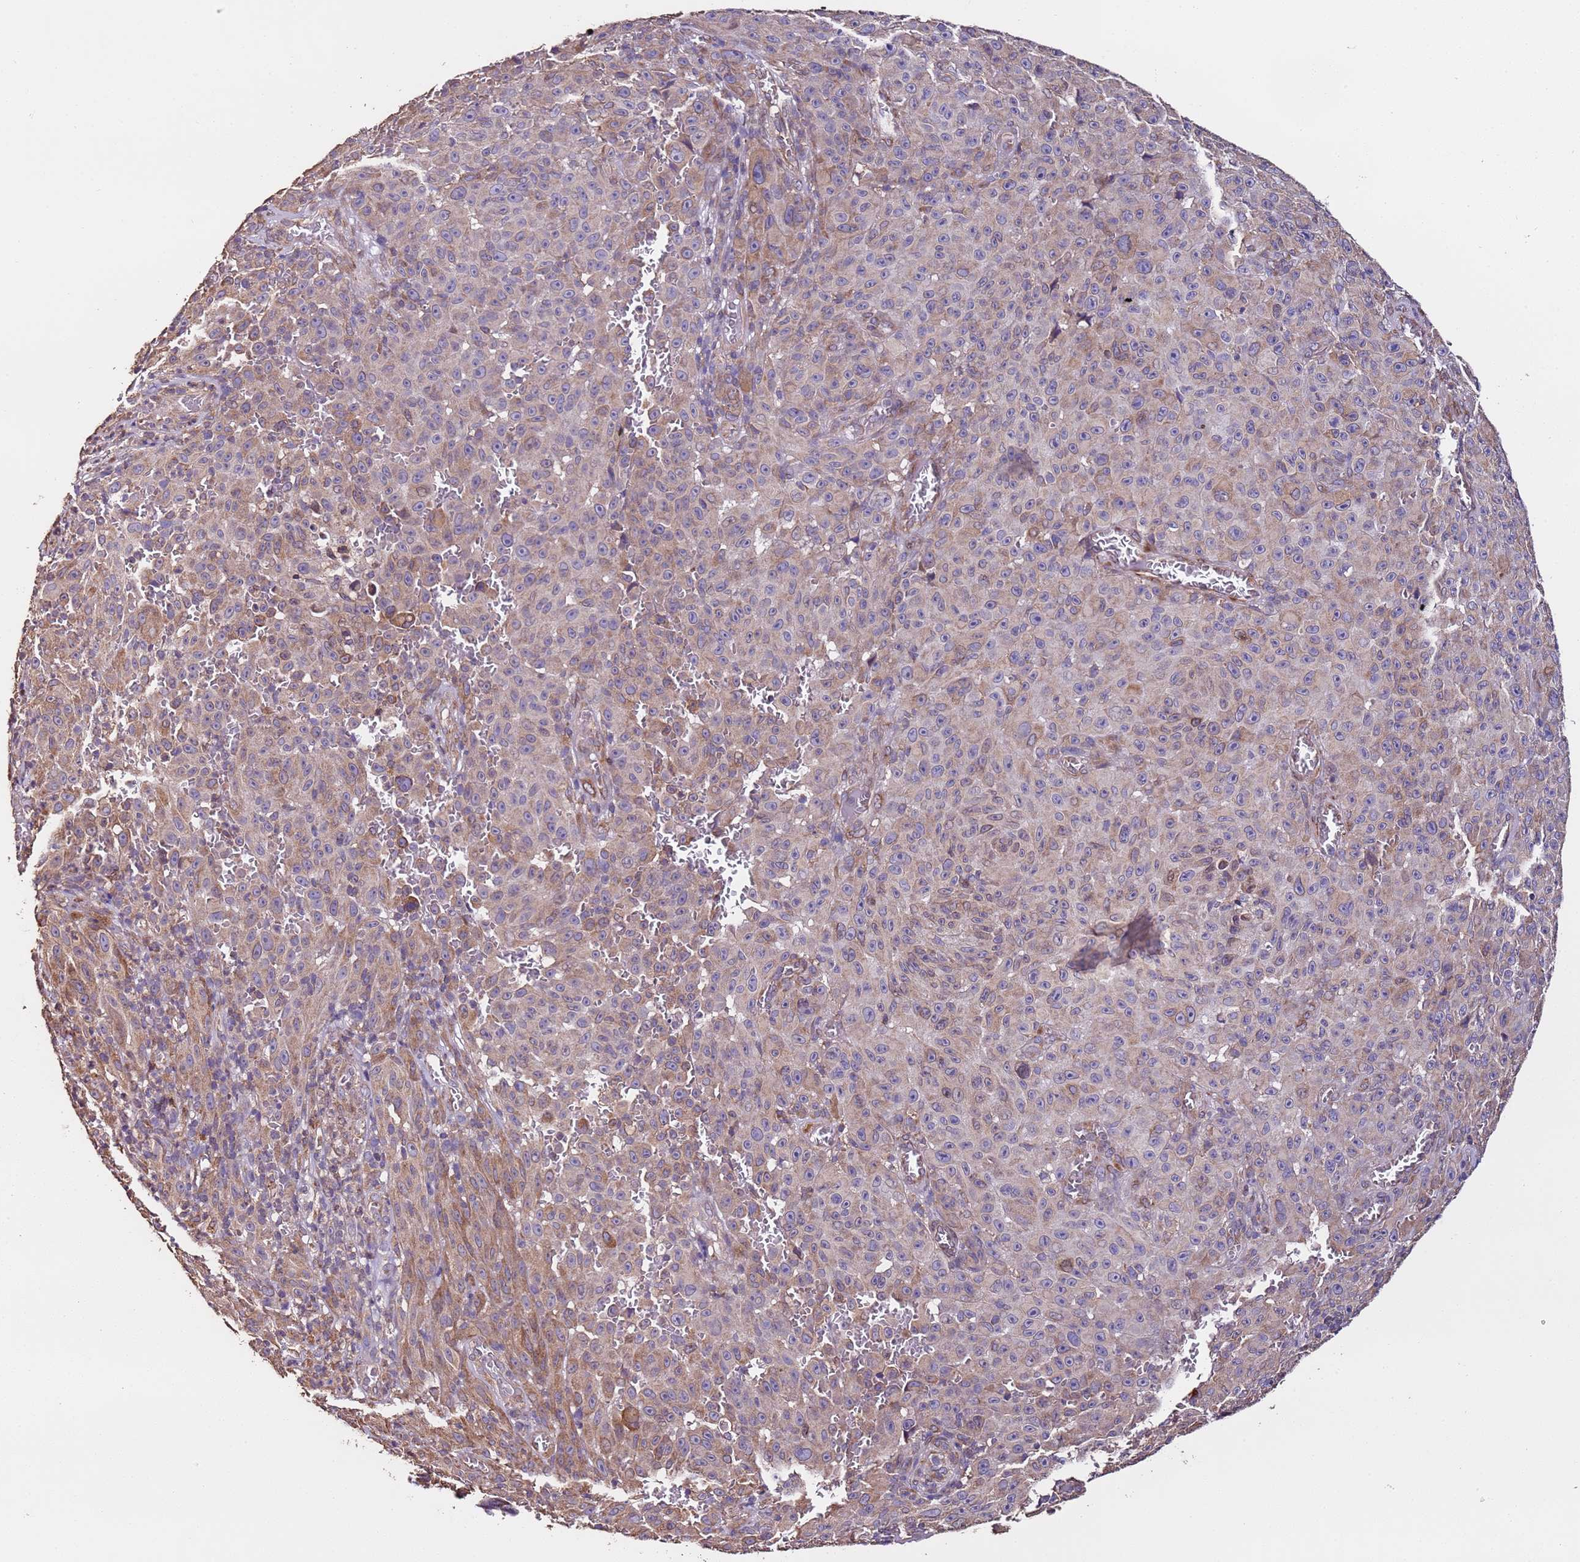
{"staining": {"intensity": "moderate", "quantity": "25%-75%", "location": "cytoplasmic/membranous"}, "tissue": "melanoma", "cell_type": "Tumor cells", "image_type": "cancer", "snomed": [{"axis": "morphology", "description": "Malignant melanoma, NOS"}, {"axis": "topography", "description": "Skin"}], "caption": "The micrograph reveals staining of melanoma, revealing moderate cytoplasmic/membranous protein staining (brown color) within tumor cells.", "gene": "SLC41A3", "patient": {"sex": "female", "age": 82}}